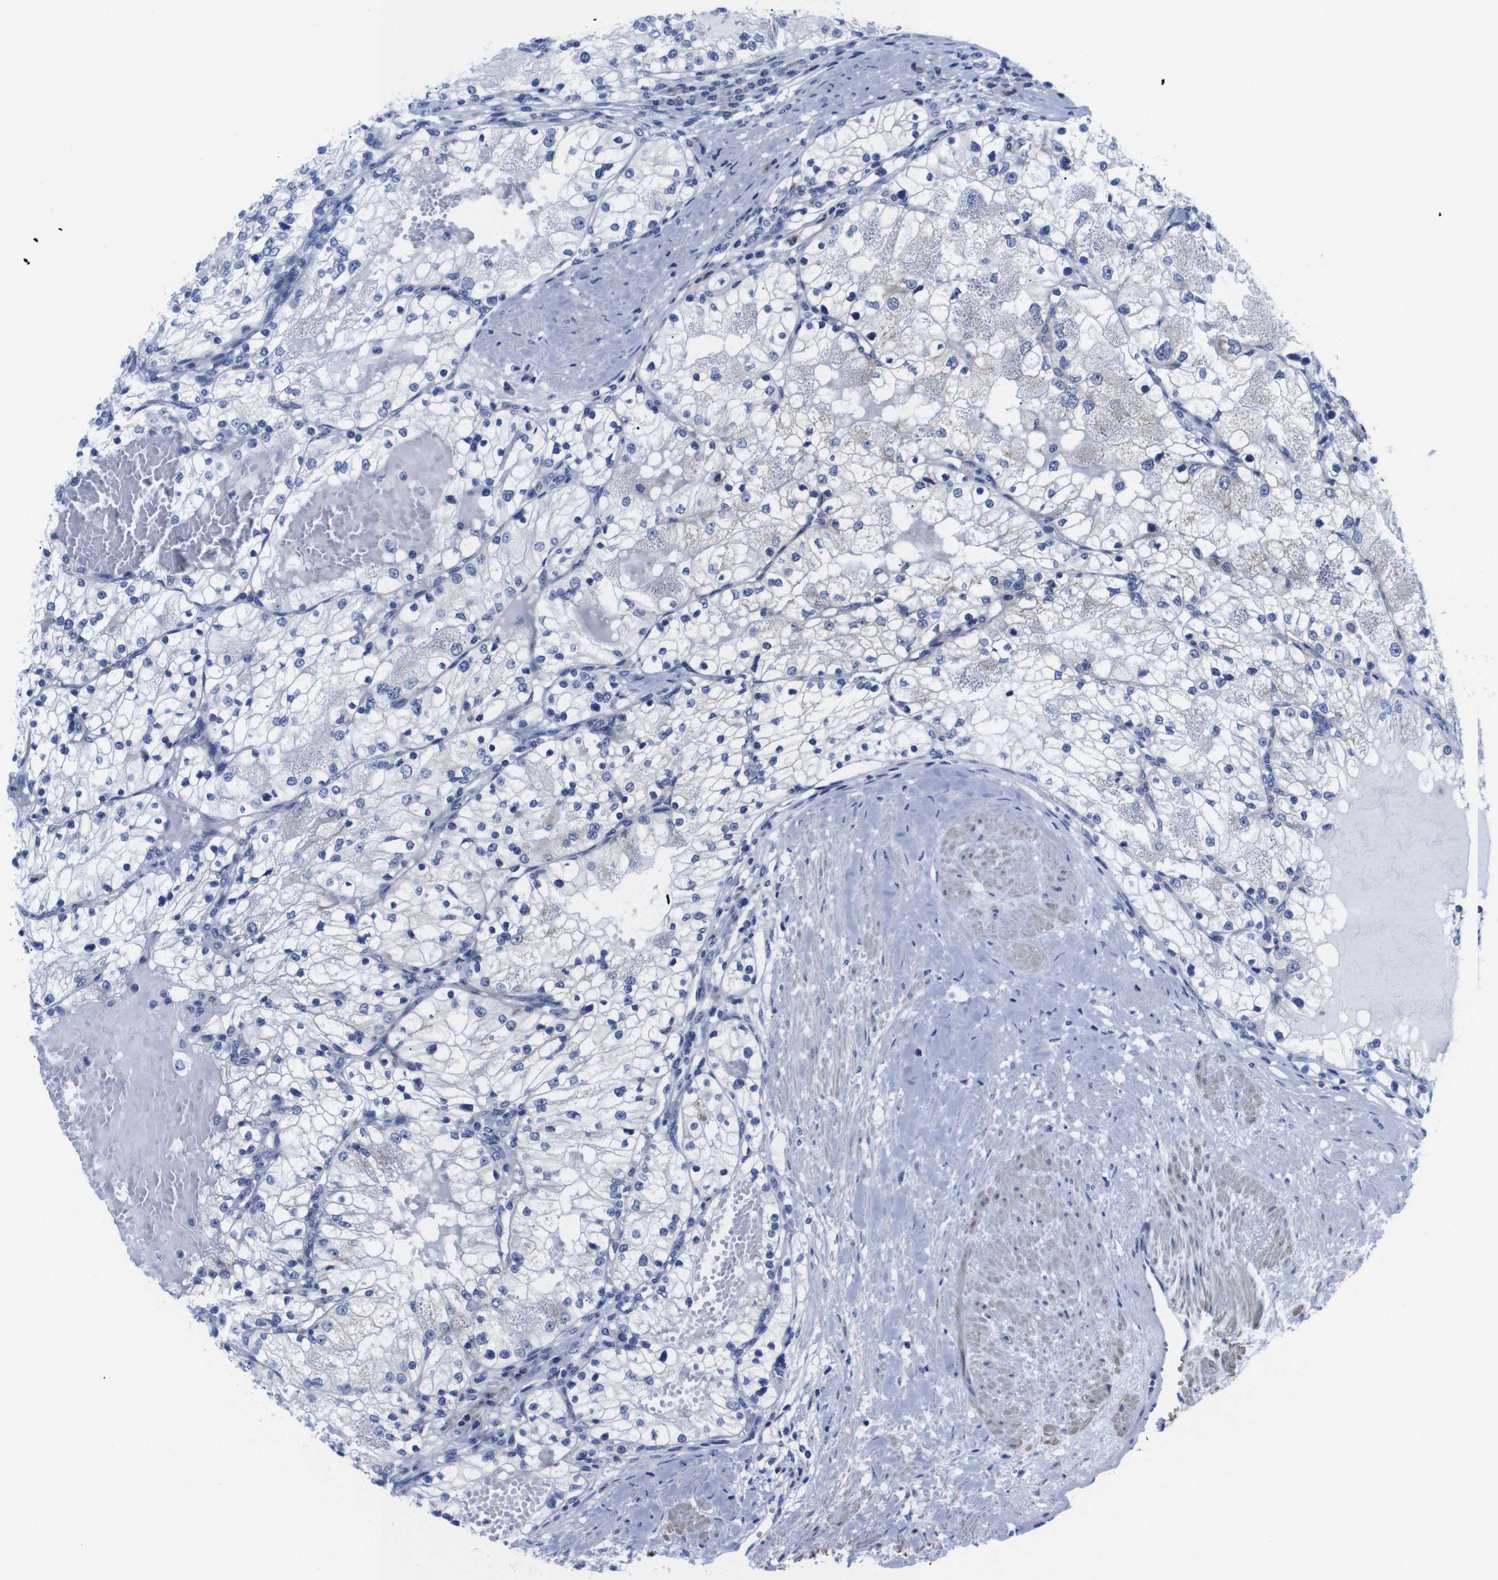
{"staining": {"intensity": "negative", "quantity": "none", "location": "none"}, "tissue": "renal cancer", "cell_type": "Tumor cells", "image_type": "cancer", "snomed": [{"axis": "morphology", "description": "Adenocarcinoma, NOS"}, {"axis": "topography", "description": "Kidney"}], "caption": "A high-resolution histopathology image shows immunohistochemistry (IHC) staining of adenocarcinoma (renal), which demonstrates no significant positivity in tumor cells. Nuclei are stained in blue.", "gene": "LRRC55", "patient": {"sex": "male", "age": 68}}